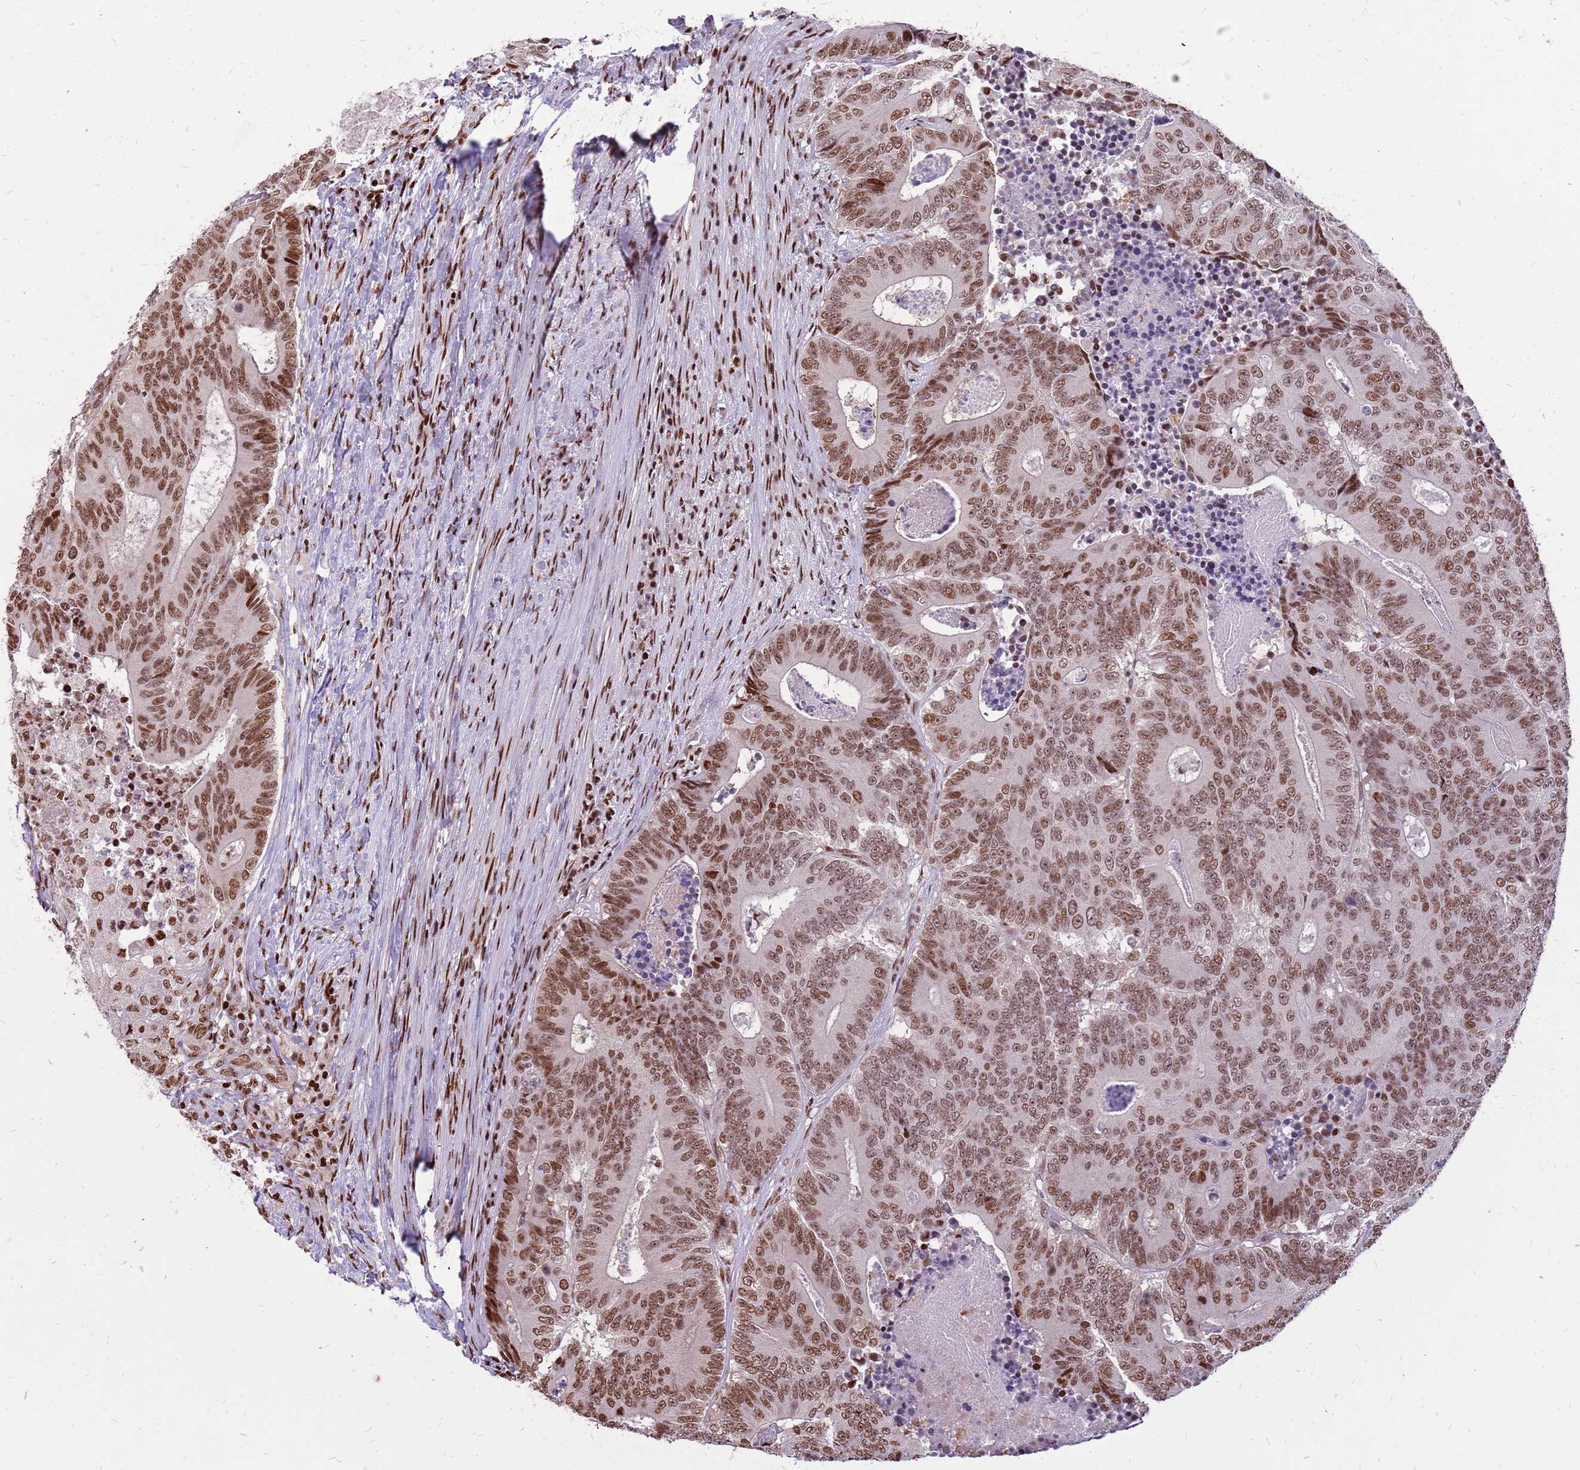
{"staining": {"intensity": "moderate", "quantity": ">75%", "location": "nuclear"}, "tissue": "colorectal cancer", "cell_type": "Tumor cells", "image_type": "cancer", "snomed": [{"axis": "morphology", "description": "Adenocarcinoma, NOS"}, {"axis": "topography", "description": "Colon"}], "caption": "Colorectal cancer tissue exhibits moderate nuclear staining in about >75% of tumor cells, visualized by immunohistochemistry.", "gene": "WASHC4", "patient": {"sex": "male", "age": 83}}